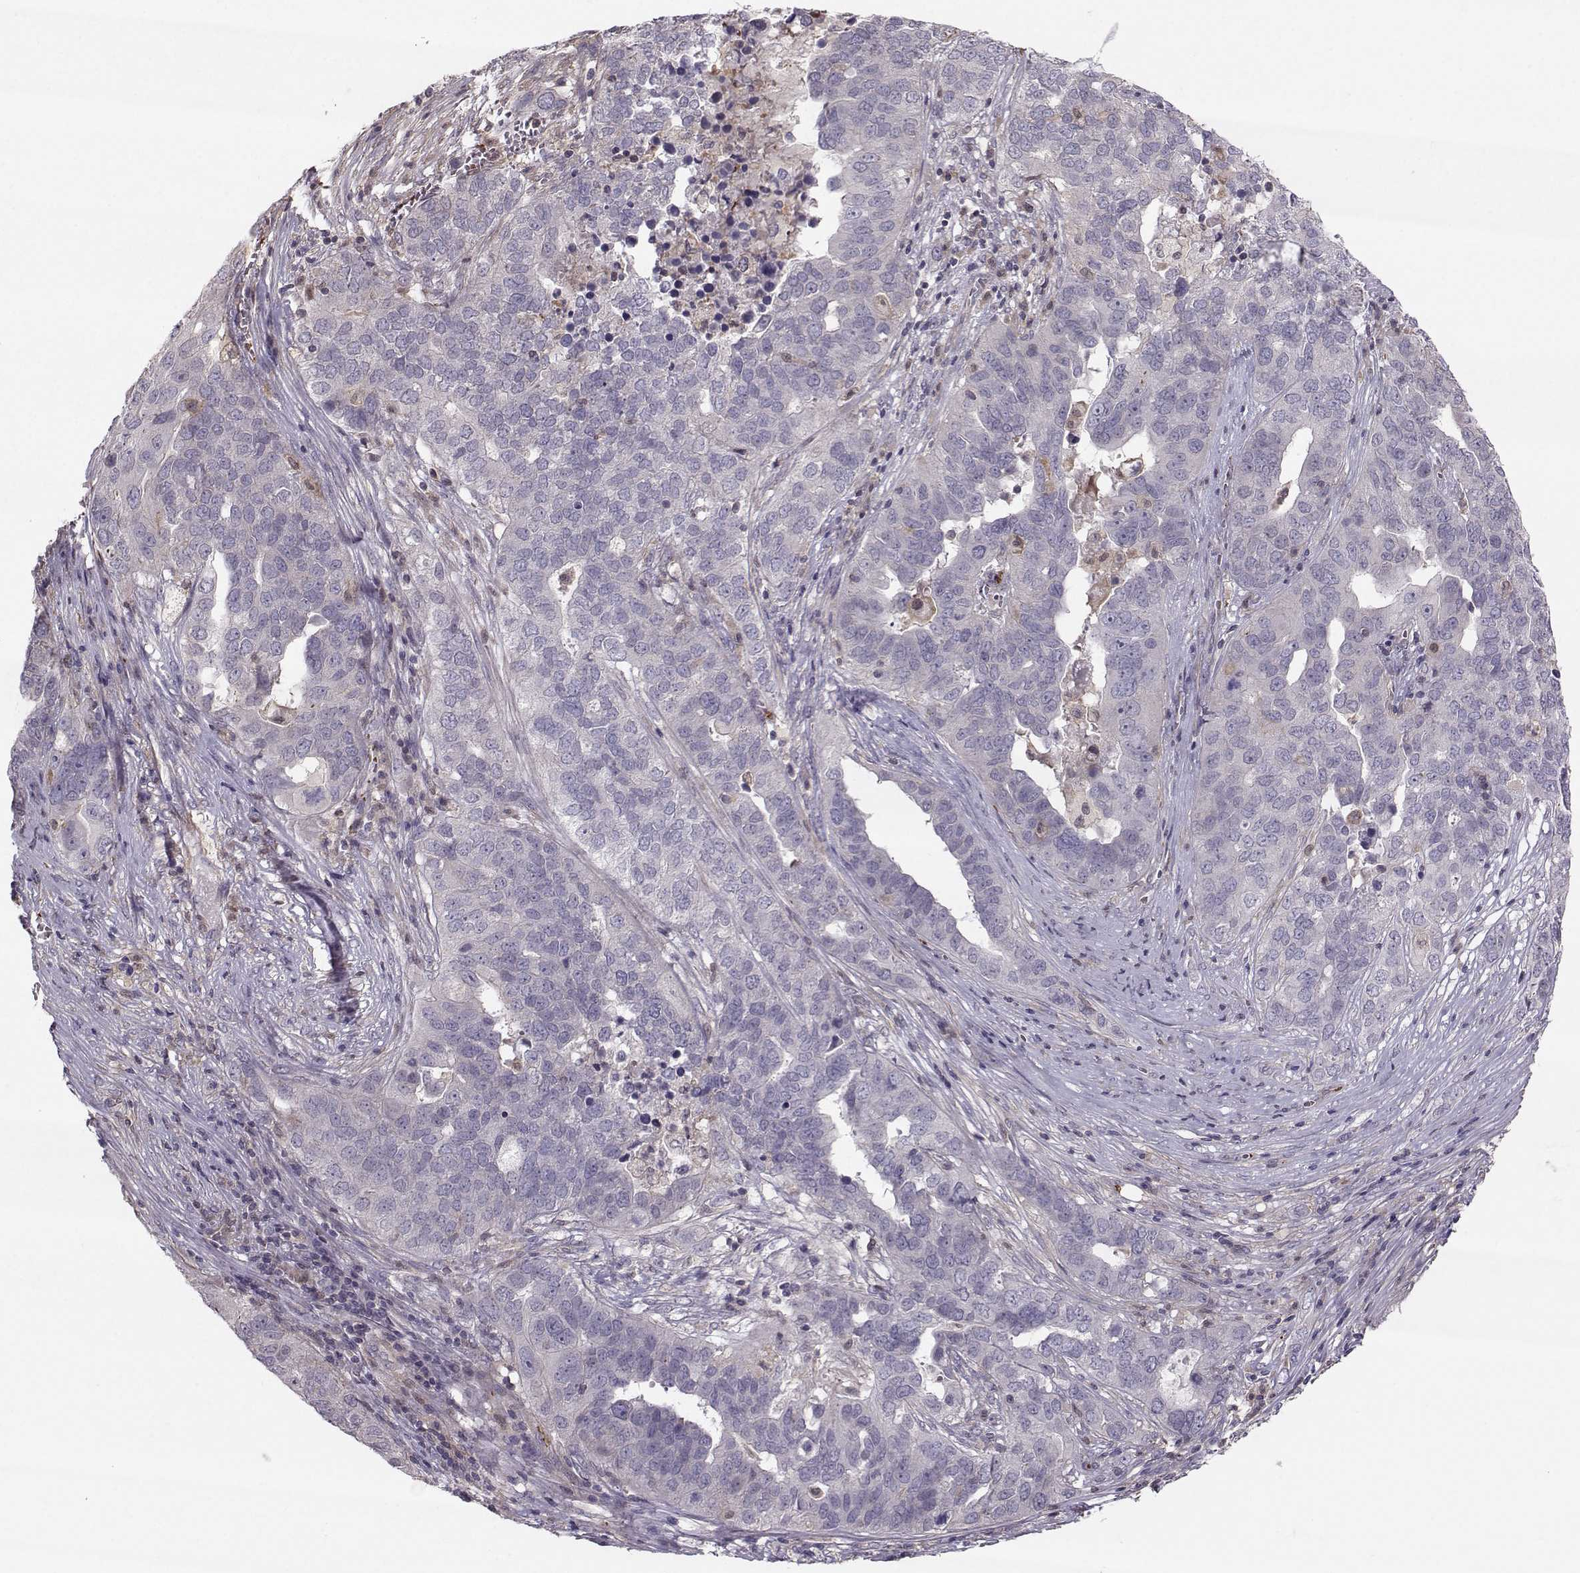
{"staining": {"intensity": "negative", "quantity": "none", "location": "none"}, "tissue": "ovarian cancer", "cell_type": "Tumor cells", "image_type": "cancer", "snomed": [{"axis": "morphology", "description": "Carcinoma, endometroid"}, {"axis": "topography", "description": "Soft tissue"}, {"axis": "topography", "description": "Ovary"}], "caption": "Immunohistochemical staining of human ovarian endometroid carcinoma shows no significant staining in tumor cells. The staining was performed using DAB to visualize the protein expression in brown, while the nuclei were stained in blue with hematoxylin (Magnification: 20x).", "gene": "ASB16", "patient": {"sex": "female", "age": 52}}